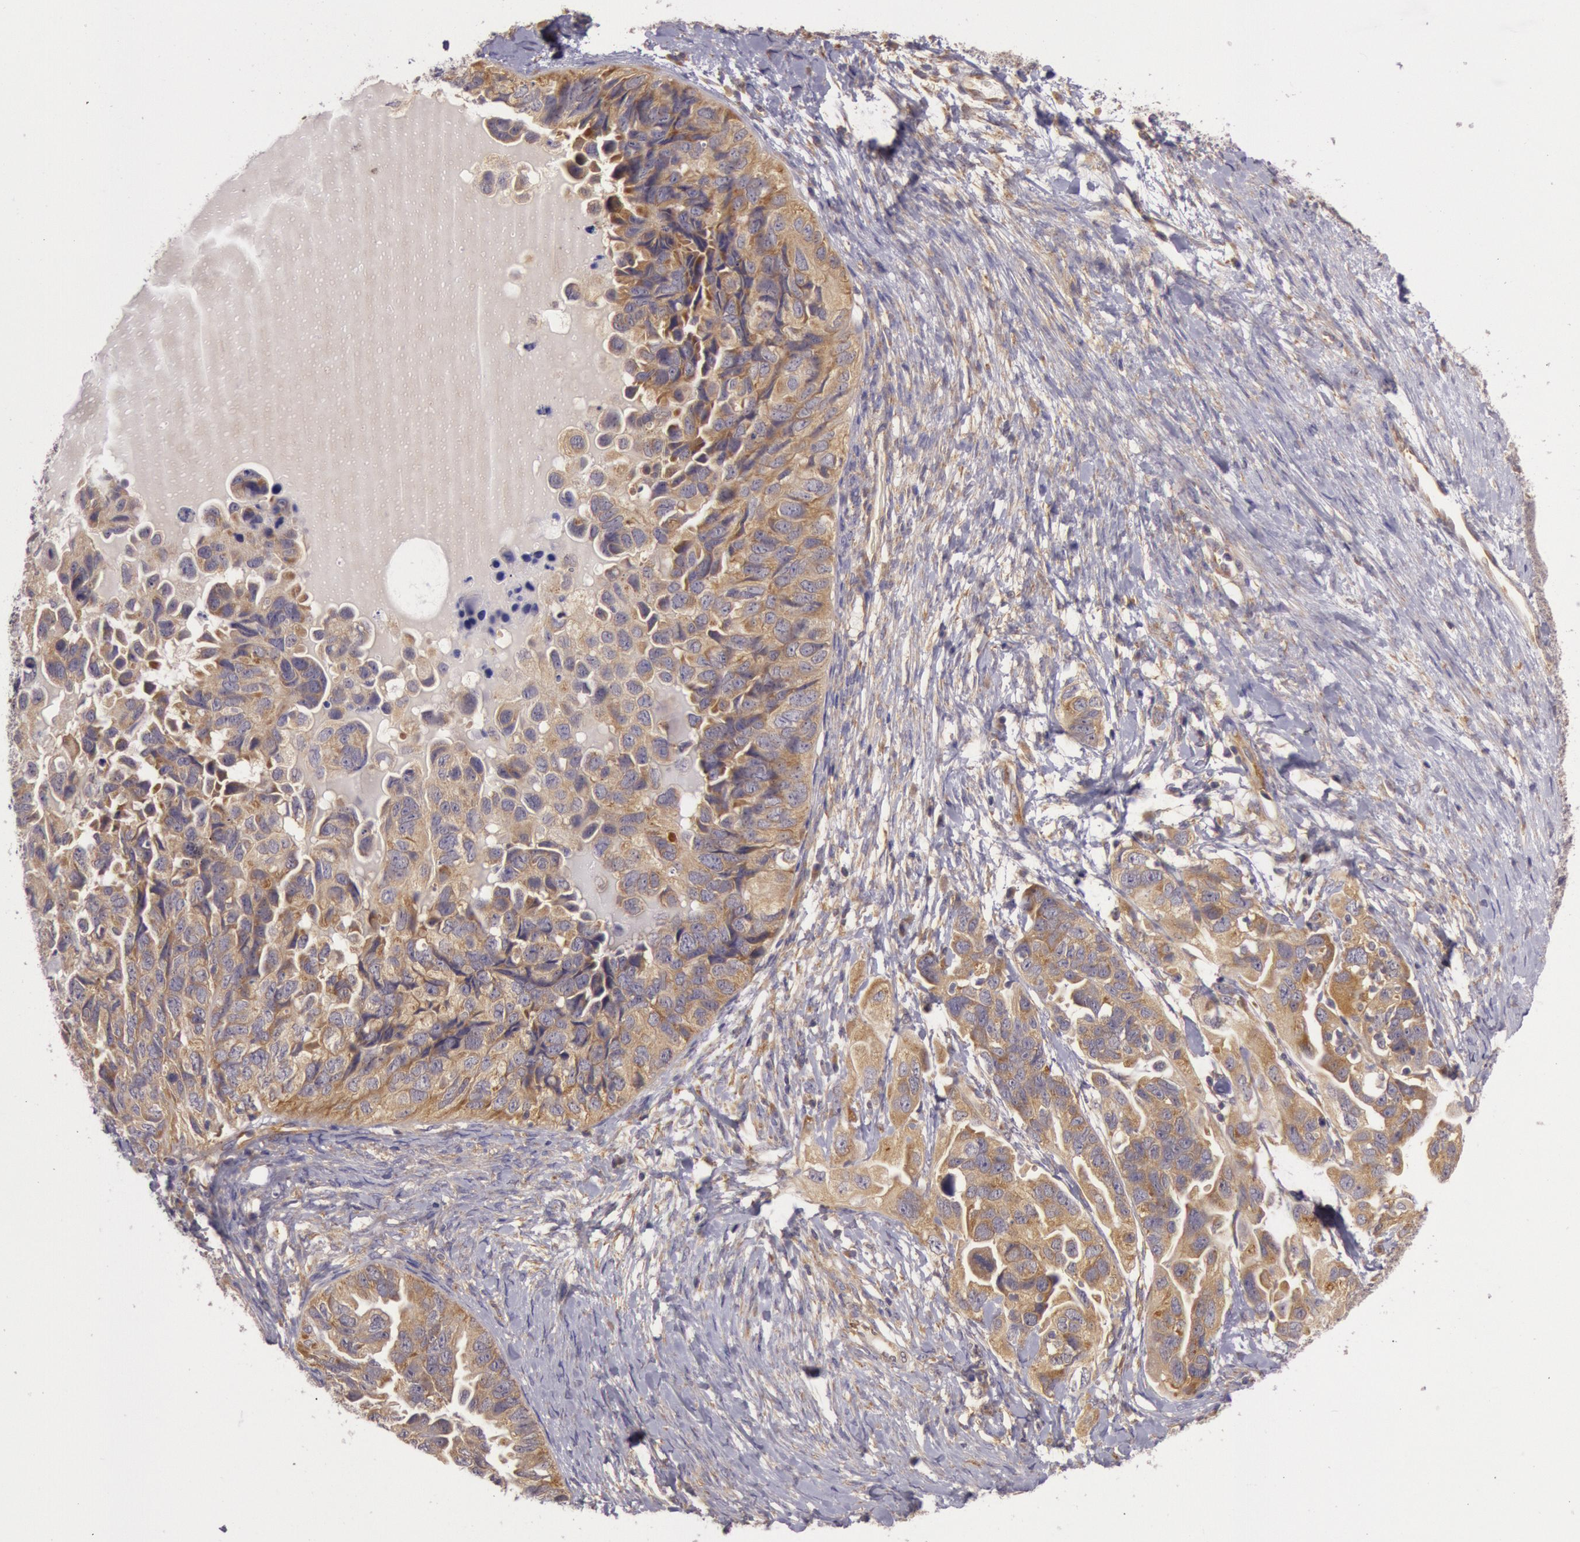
{"staining": {"intensity": "moderate", "quantity": ">75%", "location": "cytoplasmic/membranous"}, "tissue": "ovarian cancer", "cell_type": "Tumor cells", "image_type": "cancer", "snomed": [{"axis": "morphology", "description": "Cystadenocarcinoma, serous, NOS"}, {"axis": "topography", "description": "Ovary"}], "caption": "Immunohistochemical staining of human ovarian cancer (serous cystadenocarcinoma) reveals moderate cytoplasmic/membranous protein staining in approximately >75% of tumor cells.", "gene": "CHUK", "patient": {"sex": "female", "age": 82}}